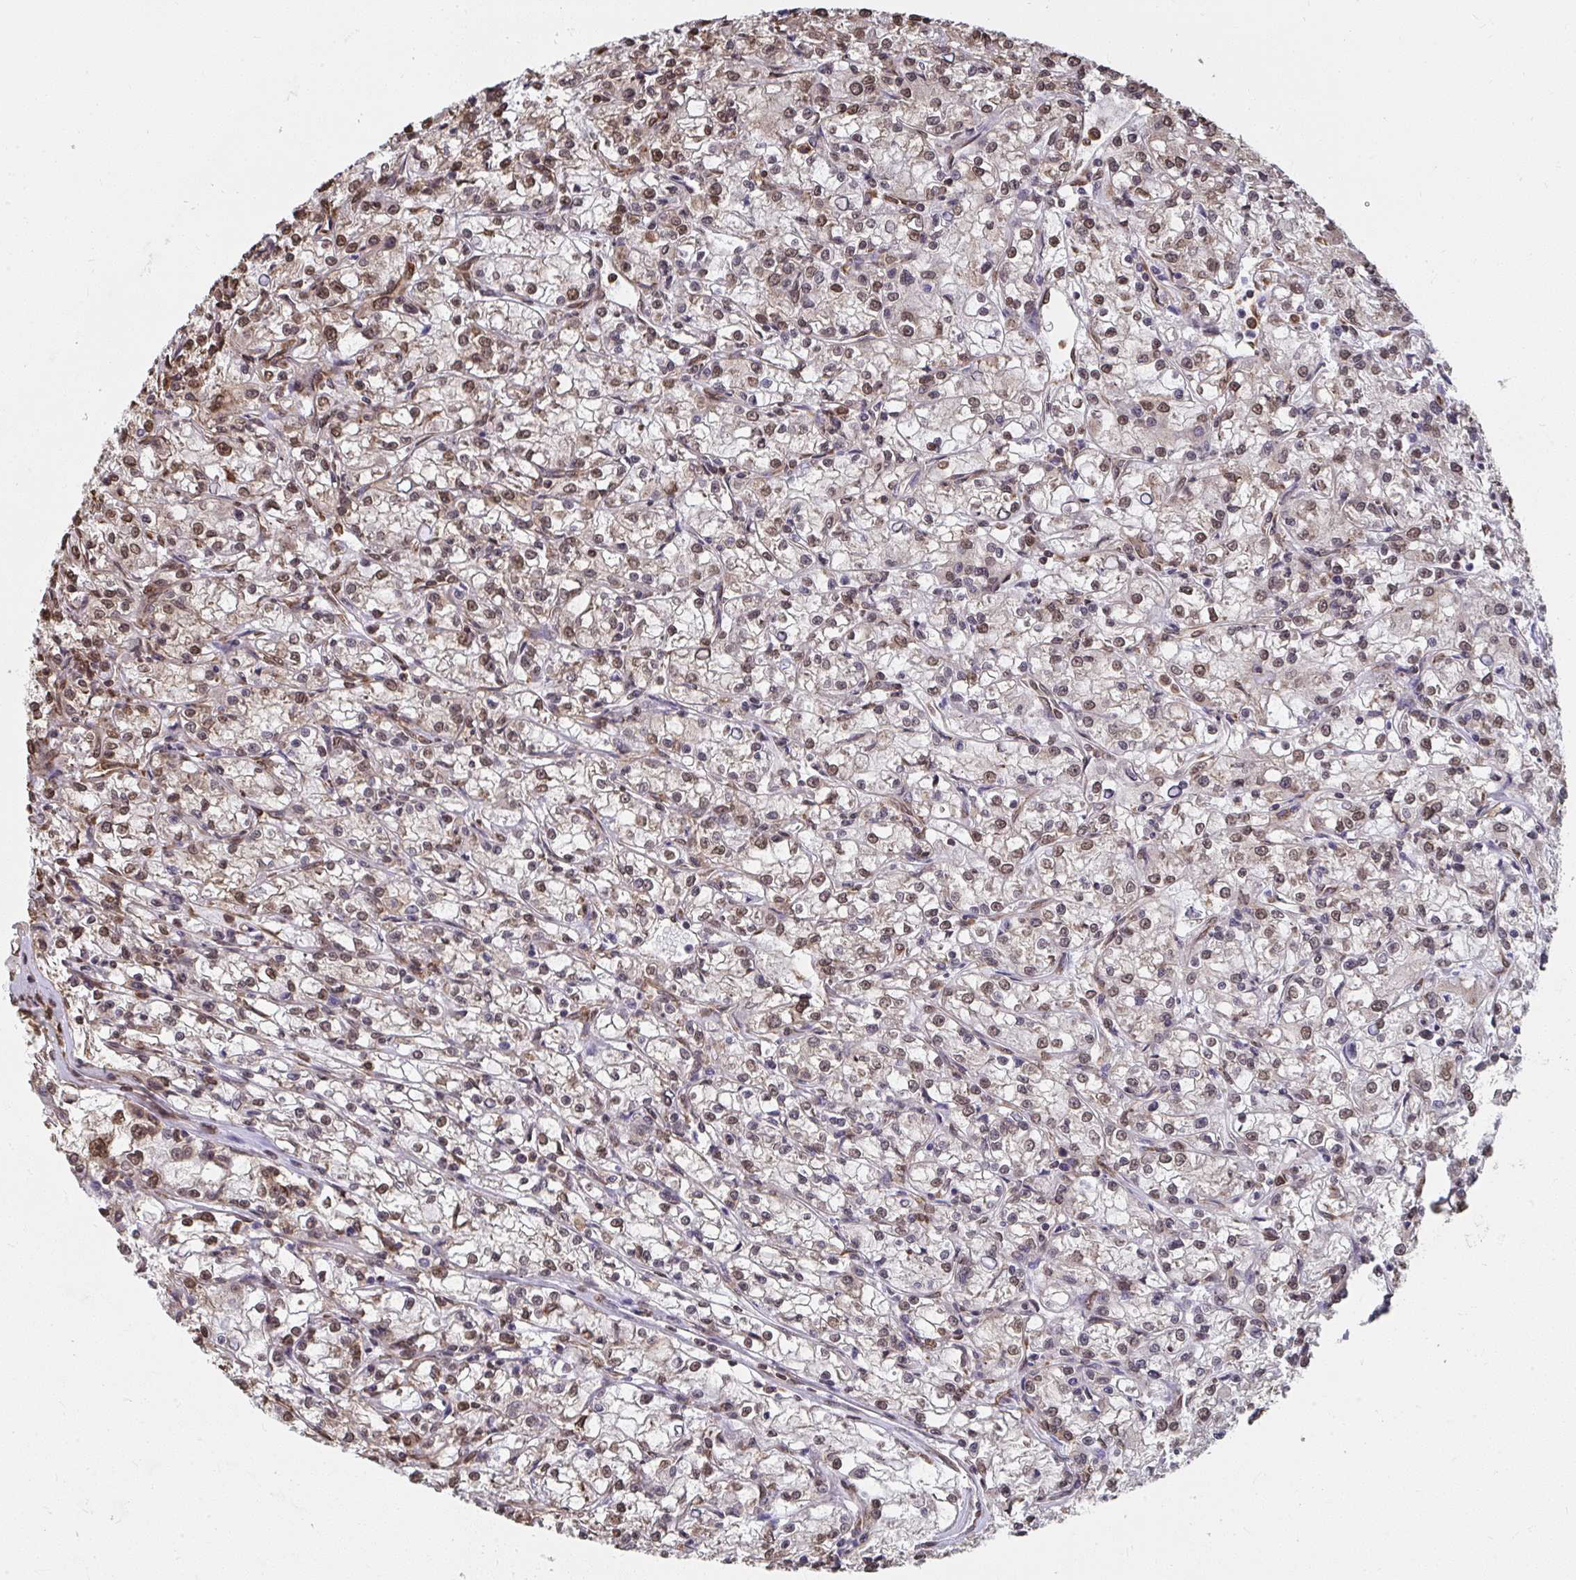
{"staining": {"intensity": "weak", "quantity": ">75%", "location": "nuclear"}, "tissue": "renal cancer", "cell_type": "Tumor cells", "image_type": "cancer", "snomed": [{"axis": "morphology", "description": "Adenocarcinoma, NOS"}, {"axis": "topography", "description": "Kidney"}], "caption": "An image of human renal cancer (adenocarcinoma) stained for a protein displays weak nuclear brown staining in tumor cells. (DAB IHC with brightfield microscopy, high magnification).", "gene": "SYNCRIP", "patient": {"sex": "female", "age": 59}}